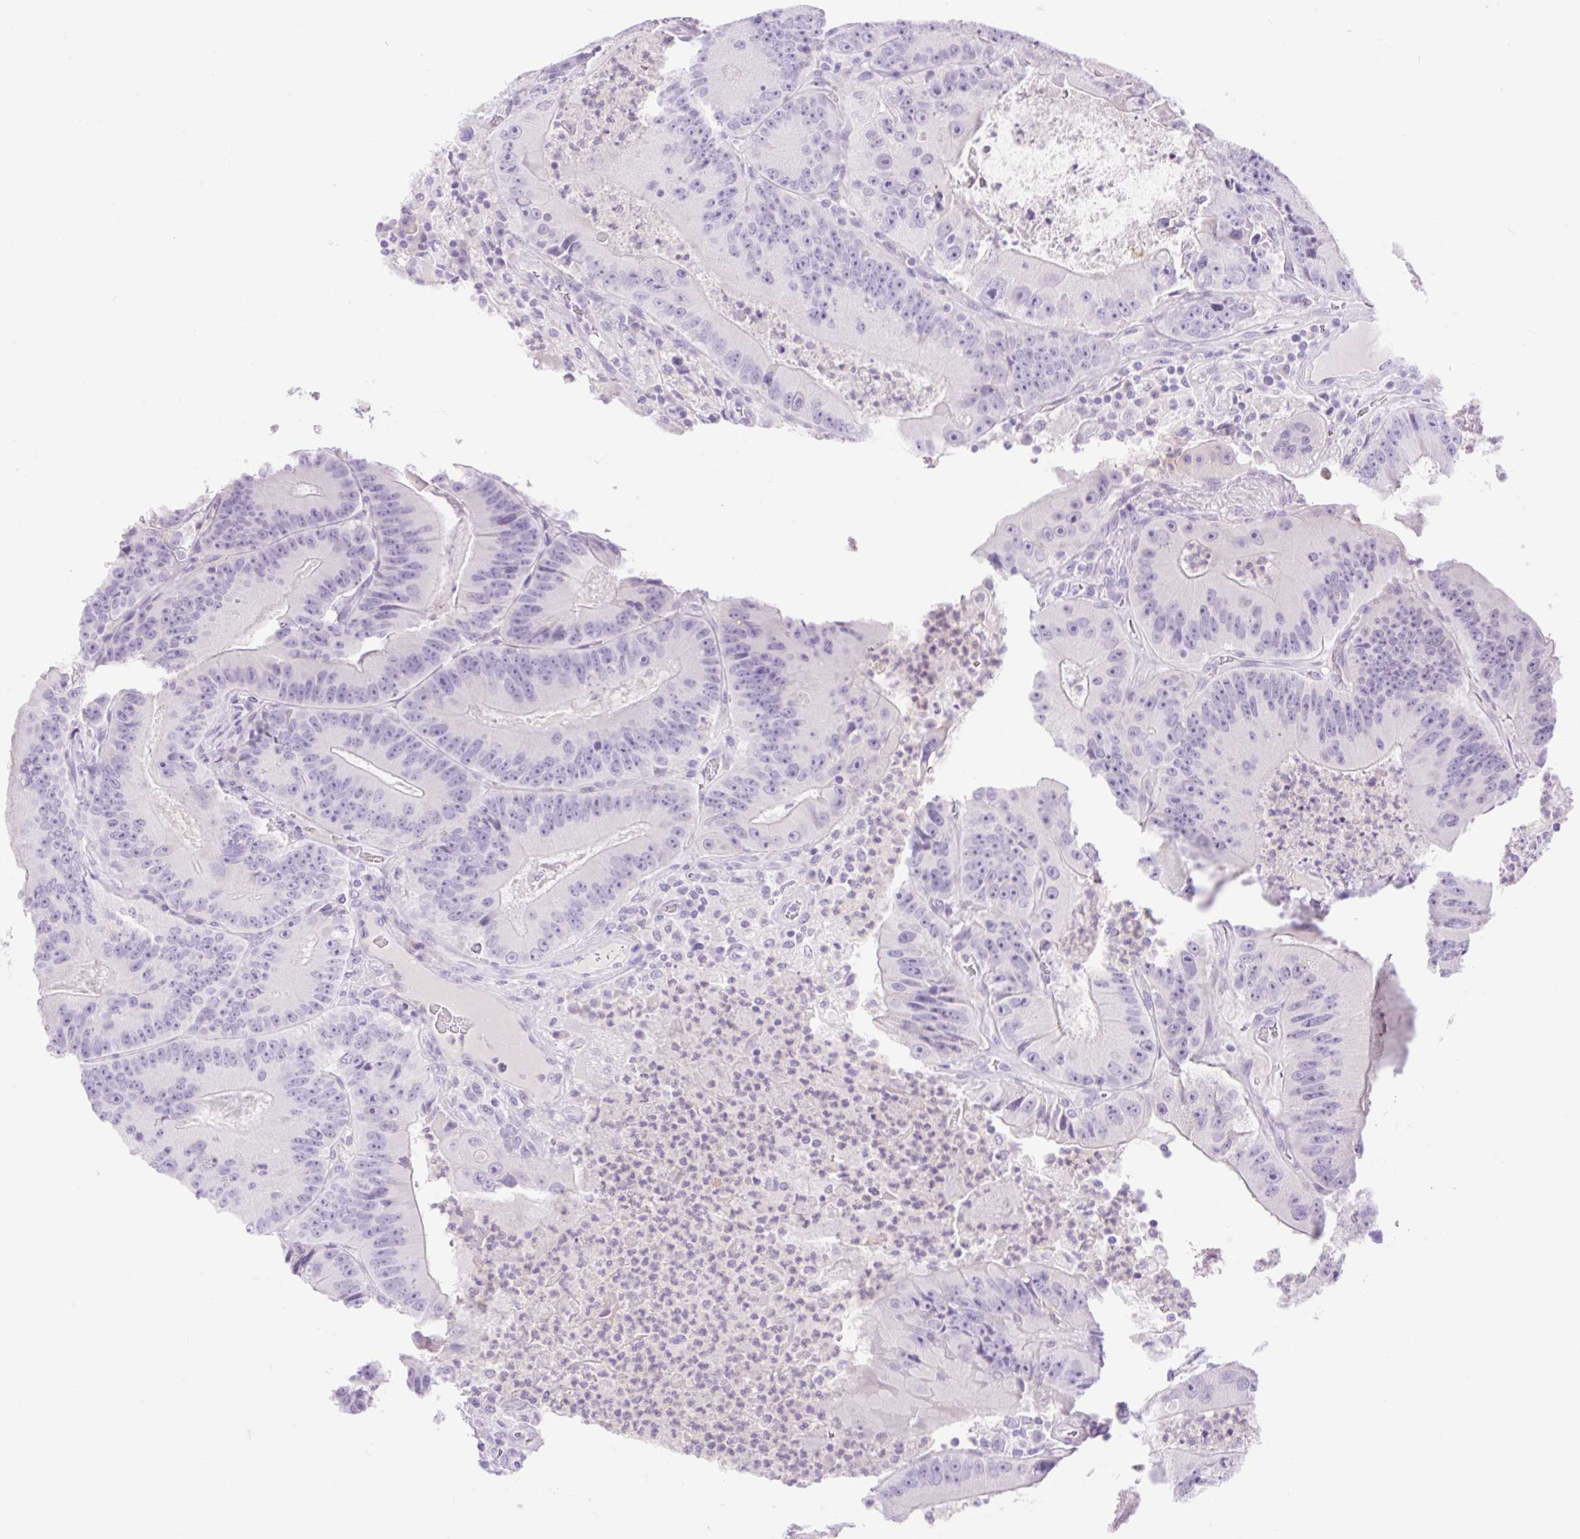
{"staining": {"intensity": "negative", "quantity": "none", "location": "none"}, "tissue": "colorectal cancer", "cell_type": "Tumor cells", "image_type": "cancer", "snomed": [{"axis": "morphology", "description": "Adenocarcinoma, NOS"}, {"axis": "topography", "description": "Colon"}], "caption": "DAB (3,3'-diaminobenzidine) immunohistochemical staining of colorectal adenocarcinoma demonstrates no significant staining in tumor cells.", "gene": "SLC25A40", "patient": {"sex": "female", "age": 86}}